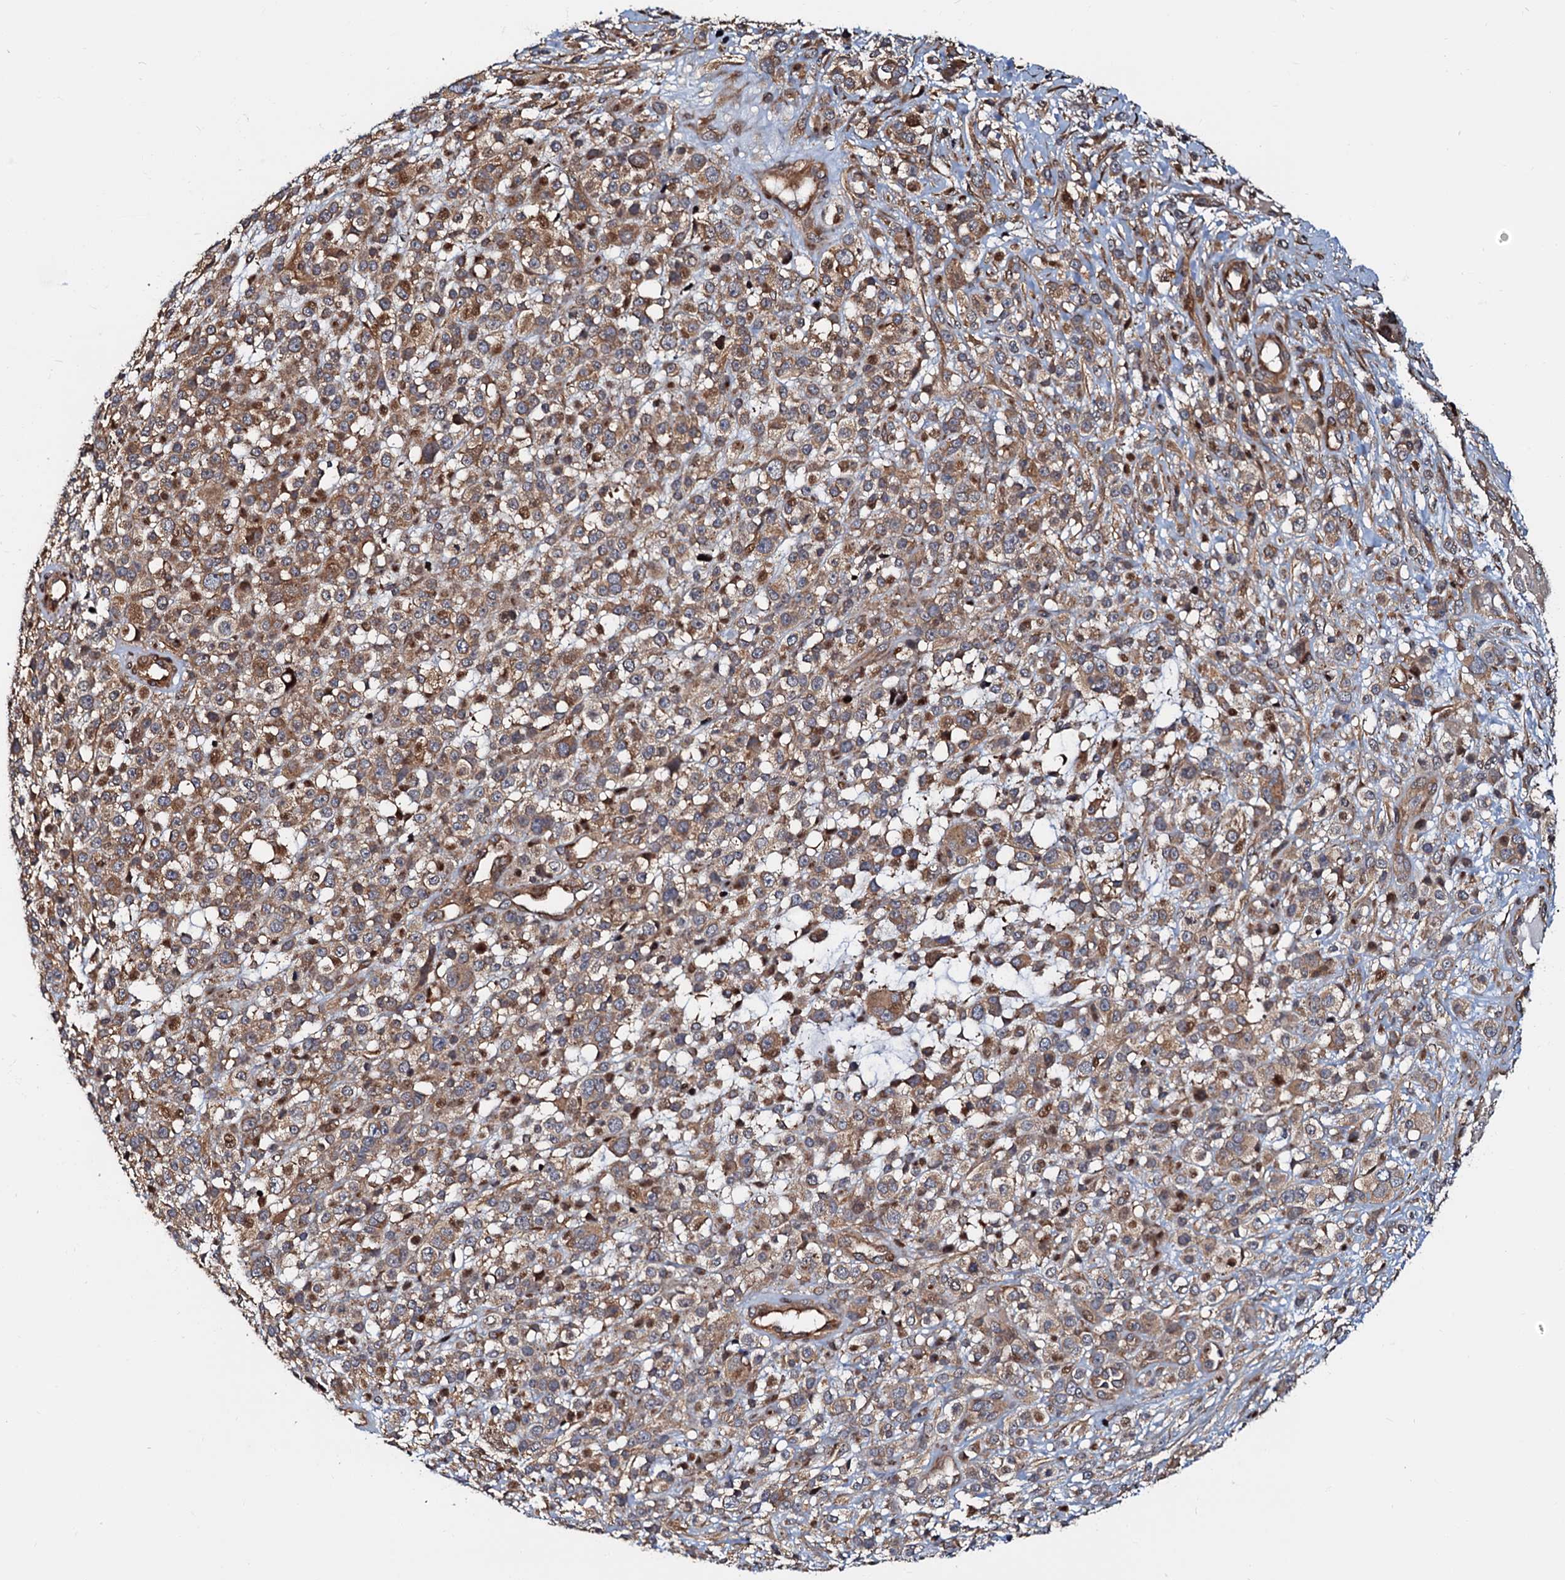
{"staining": {"intensity": "moderate", "quantity": ">75%", "location": "cytoplasmic/membranous"}, "tissue": "melanoma", "cell_type": "Tumor cells", "image_type": "cancer", "snomed": [{"axis": "morphology", "description": "Malignant melanoma, NOS"}, {"axis": "topography", "description": "Skin"}], "caption": "Melanoma stained with a brown dye reveals moderate cytoplasmic/membranous positive positivity in about >75% of tumor cells.", "gene": "OSBP", "patient": {"sex": "female", "age": 55}}